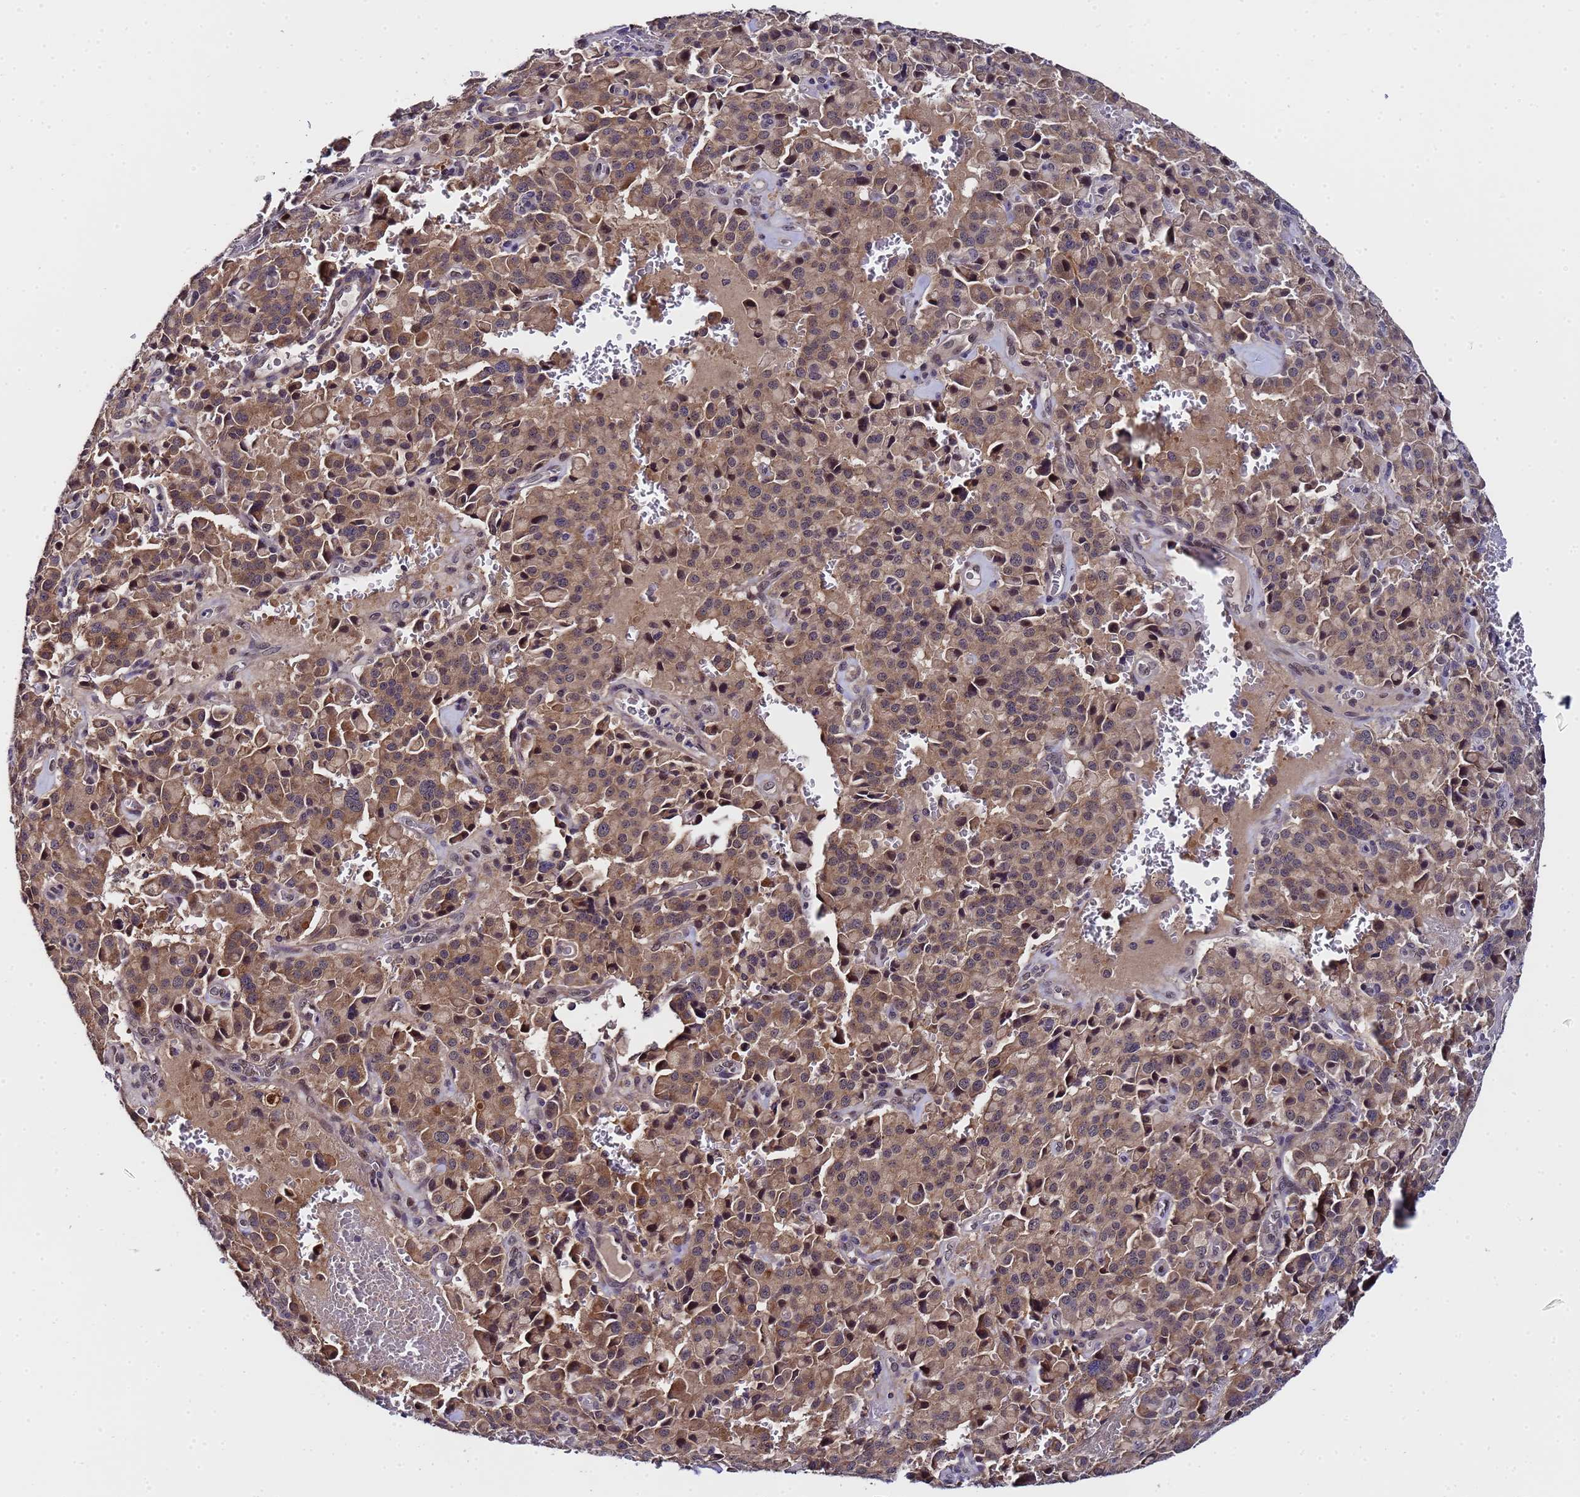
{"staining": {"intensity": "moderate", "quantity": ">75%", "location": "cytoplasmic/membranous"}, "tissue": "pancreatic cancer", "cell_type": "Tumor cells", "image_type": "cancer", "snomed": [{"axis": "morphology", "description": "Adenocarcinoma, NOS"}, {"axis": "topography", "description": "Pancreas"}], "caption": "Immunohistochemical staining of adenocarcinoma (pancreatic) exhibits medium levels of moderate cytoplasmic/membranous positivity in approximately >75% of tumor cells.", "gene": "ANAPC13", "patient": {"sex": "male", "age": 65}}